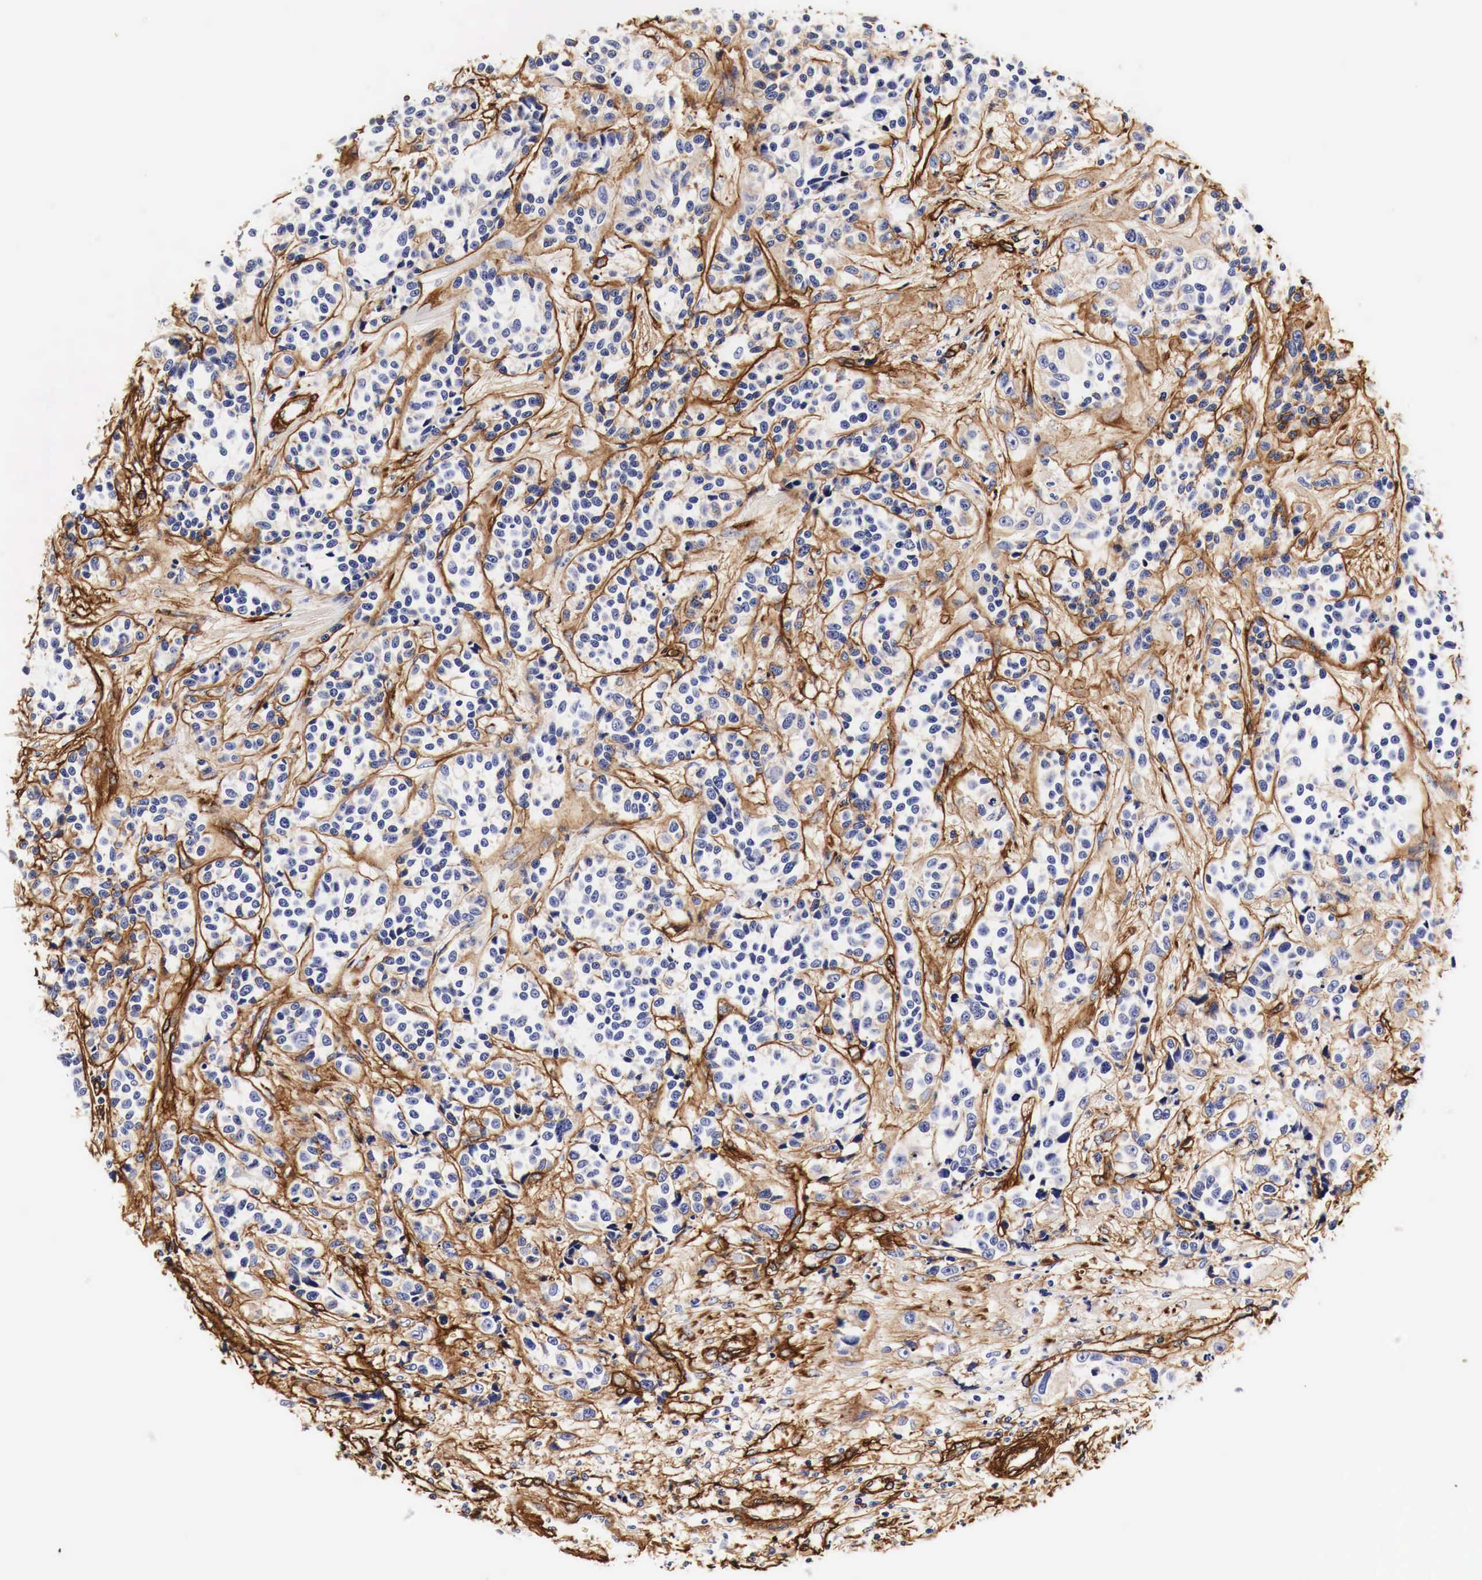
{"staining": {"intensity": "weak", "quantity": "<25%", "location": "cytoplasmic/membranous"}, "tissue": "urothelial cancer", "cell_type": "Tumor cells", "image_type": "cancer", "snomed": [{"axis": "morphology", "description": "Urothelial carcinoma, High grade"}, {"axis": "topography", "description": "Urinary bladder"}], "caption": "Tumor cells are negative for protein expression in human urothelial cancer.", "gene": "LAMB2", "patient": {"sex": "female", "age": 81}}